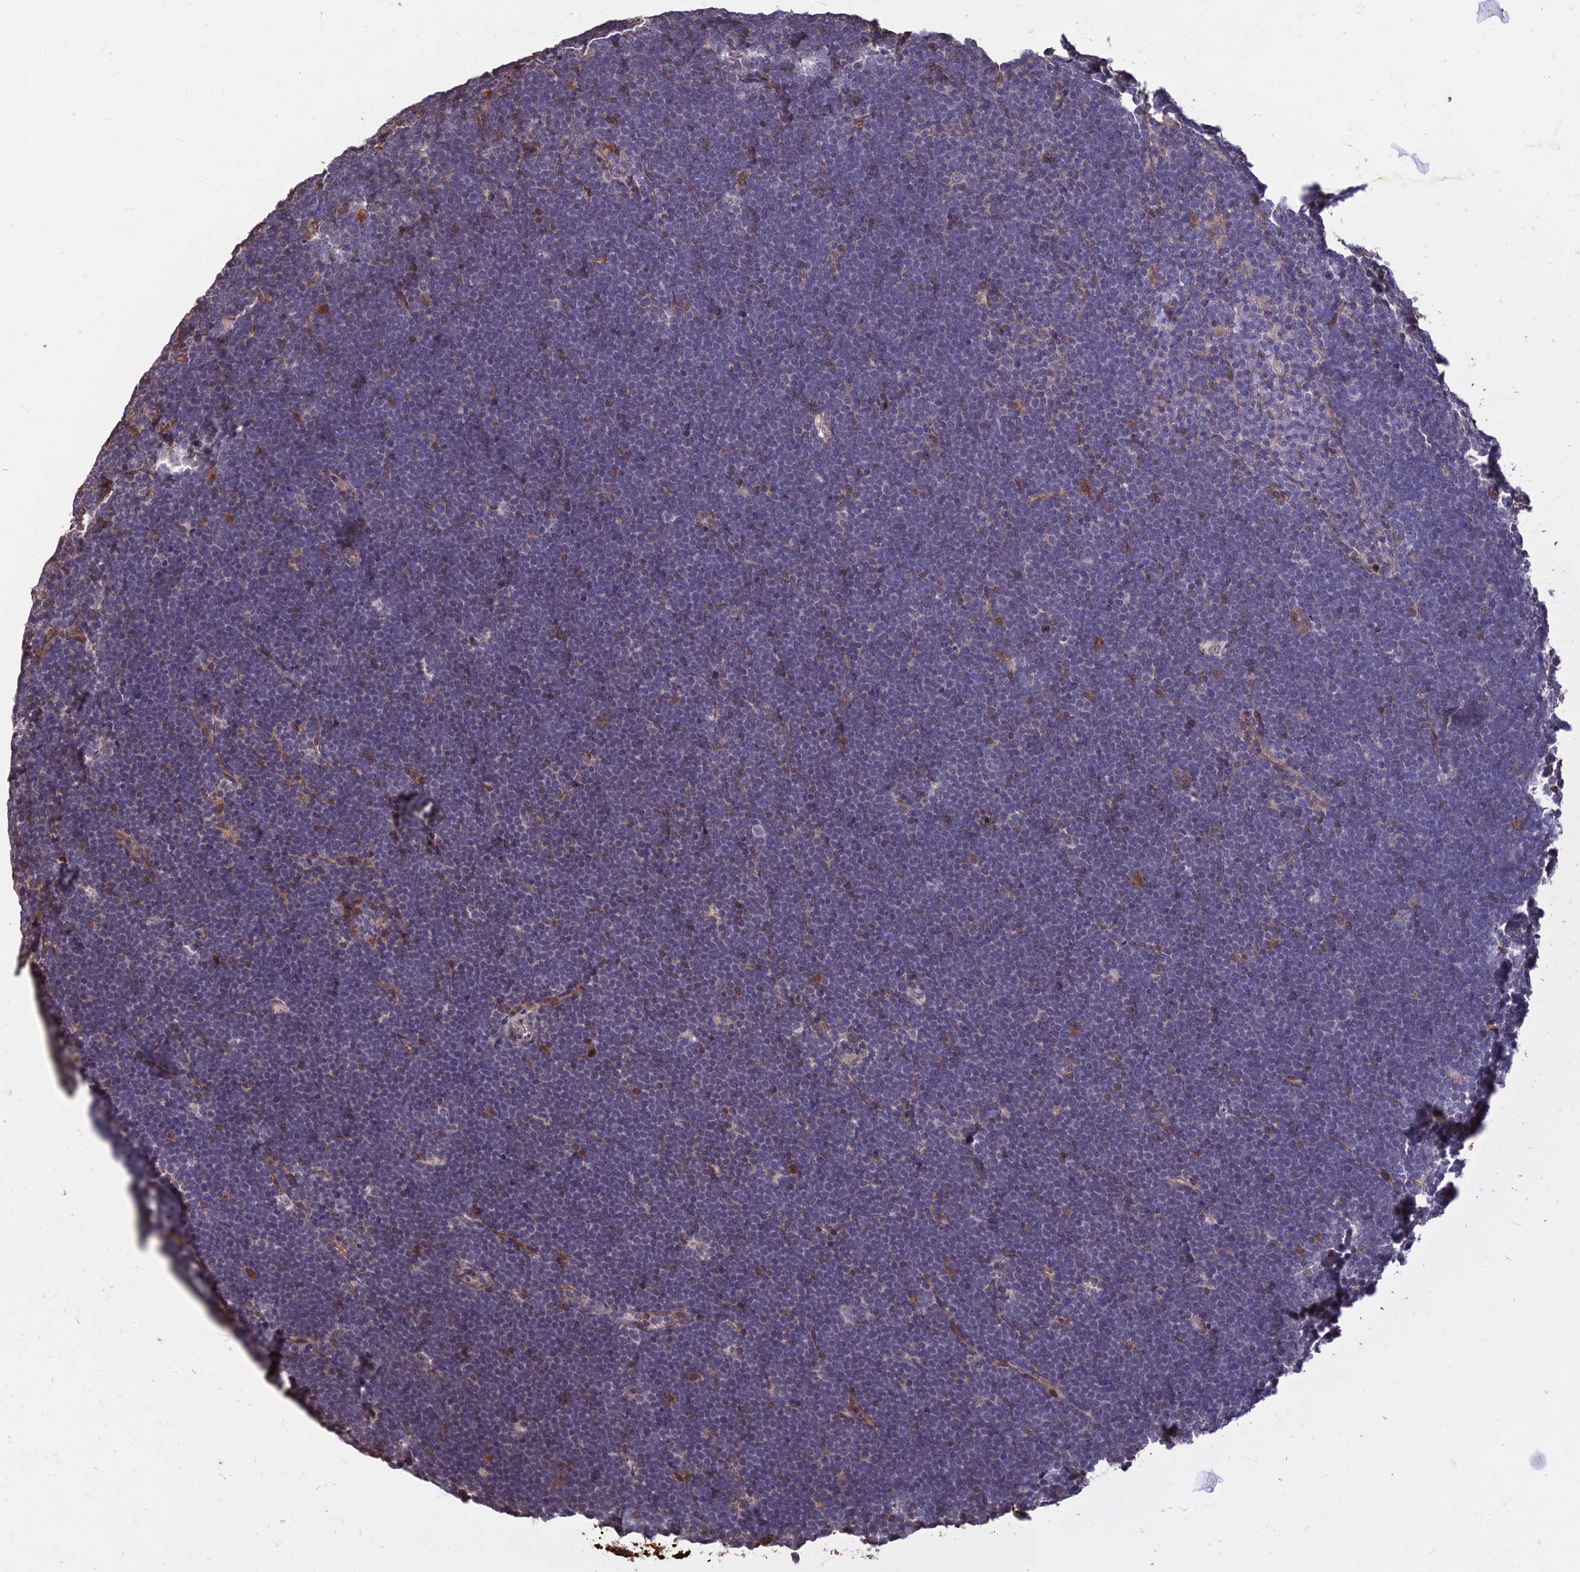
{"staining": {"intensity": "negative", "quantity": "none", "location": "none"}, "tissue": "lymphoma", "cell_type": "Tumor cells", "image_type": "cancer", "snomed": [{"axis": "morphology", "description": "Malignant lymphoma, non-Hodgkin's type, High grade"}, {"axis": "topography", "description": "Lymph node"}], "caption": "This is a image of immunohistochemistry staining of lymphoma, which shows no expression in tumor cells.", "gene": "LRRN3", "patient": {"sex": "male", "age": 13}}